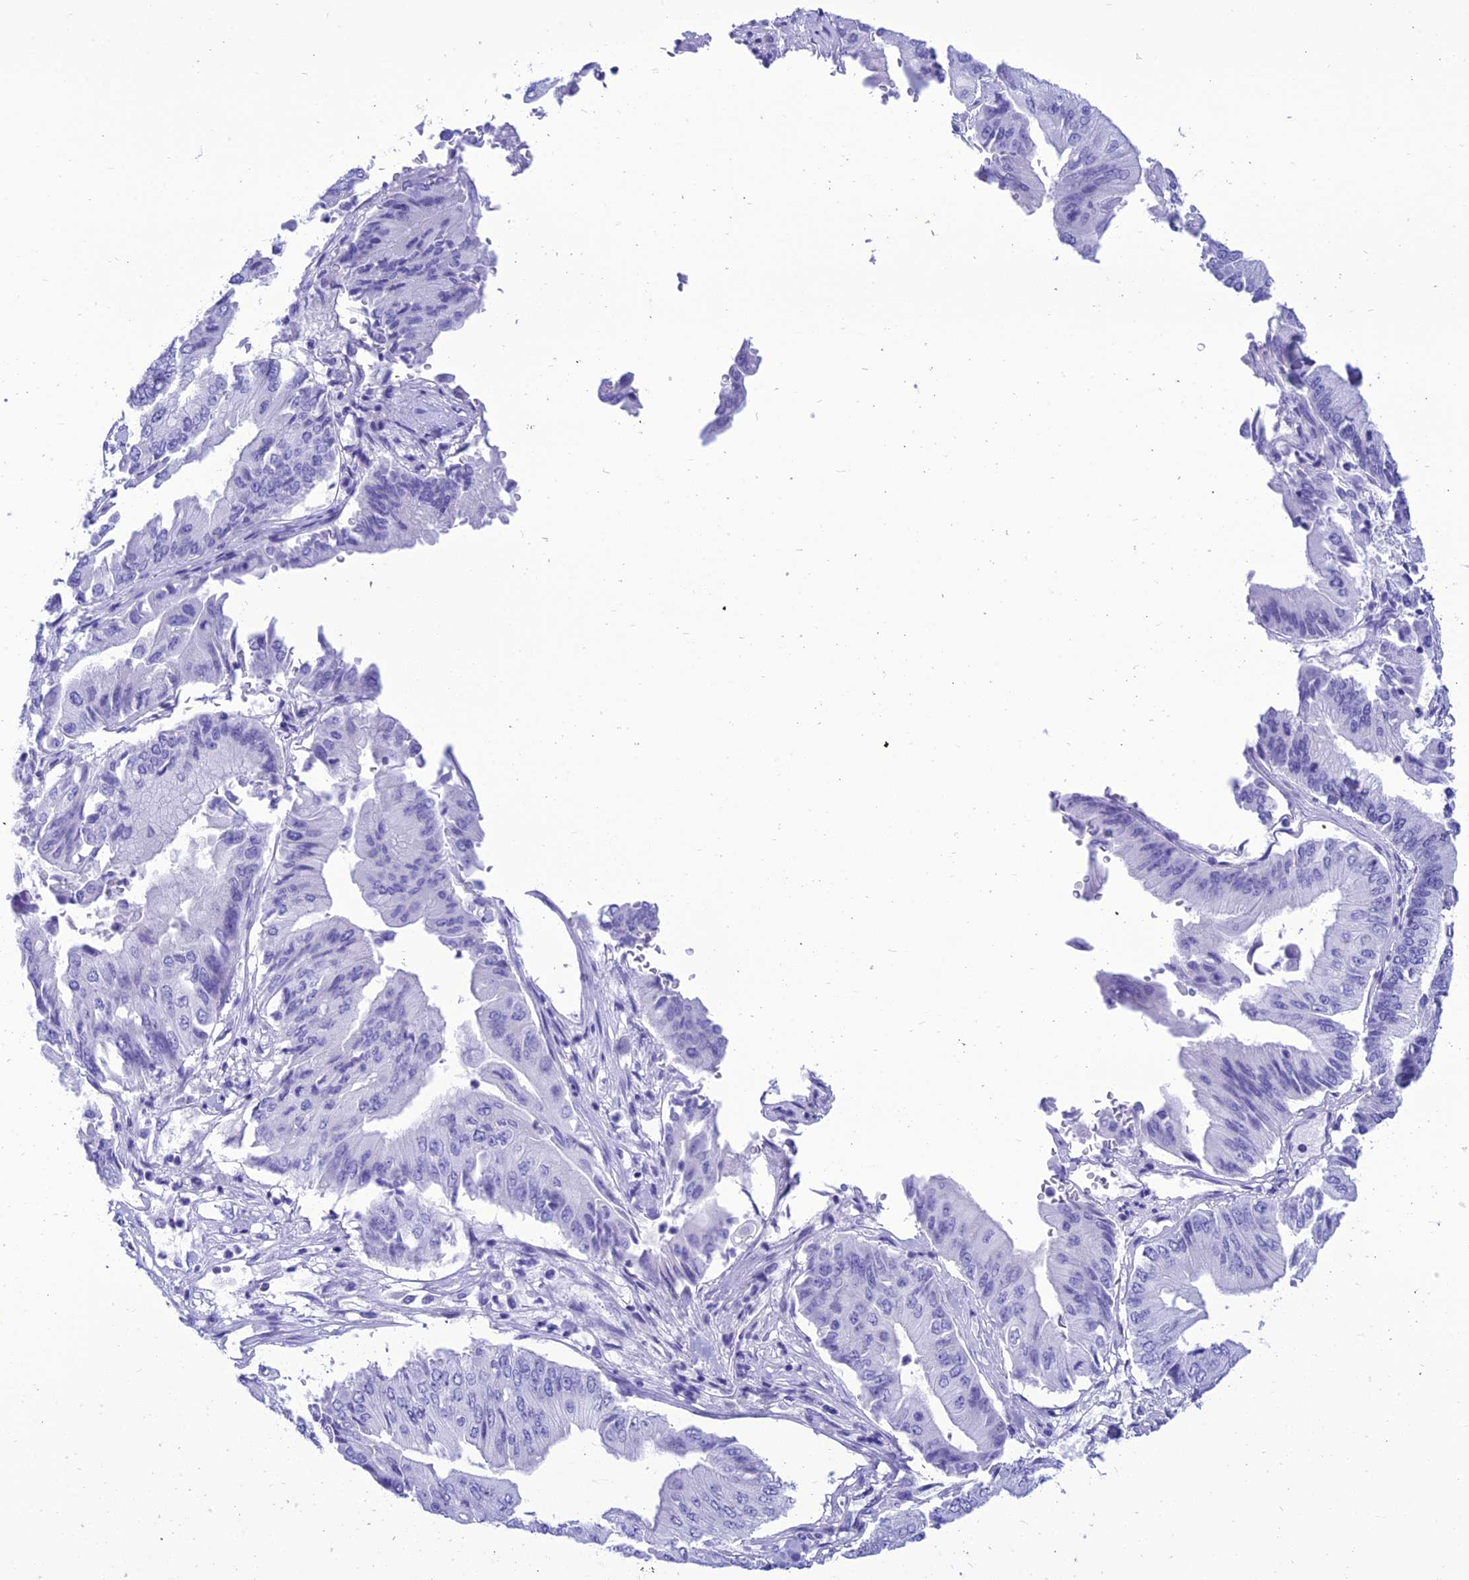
{"staining": {"intensity": "negative", "quantity": "none", "location": "none"}, "tissue": "pancreatic cancer", "cell_type": "Tumor cells", "image_type": "cancer", "snomed": [{"axis": "morphology", "description": "Adenocarcinoma, NOS"}, {"axis": "topography", "description": "Pancreas"}], "caption": "Pancreatic cancer (adenocarcinoma) stained for a protein using immunohistochemistry (IHC) shows no positivity tumor cells.", "gene": "PNMA5", "patient": {"sex": "female", "age": 77}}